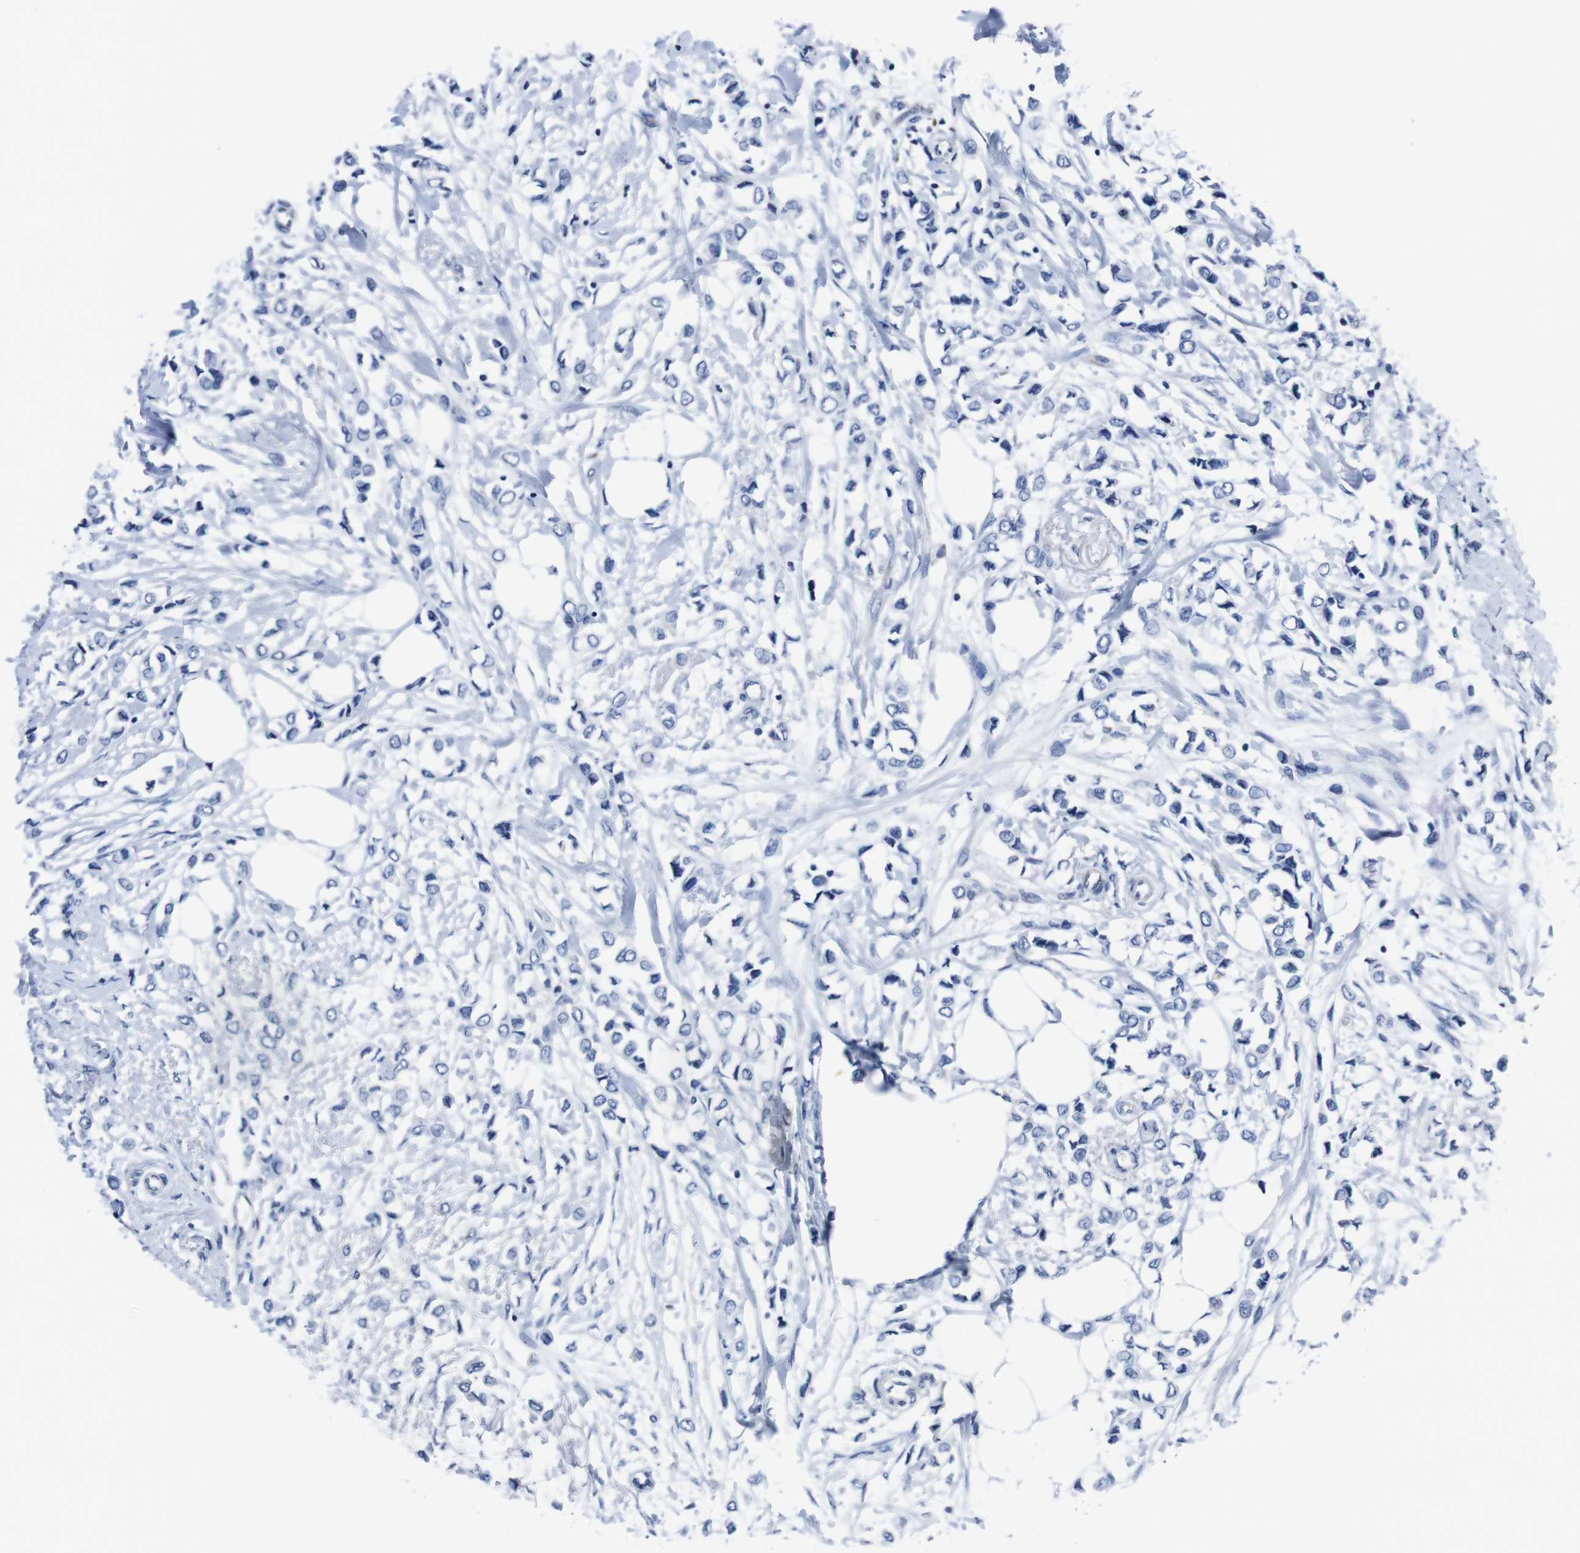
{"staining": {"intensity": "negative", "quantity": "none", "location": "none"}, "tissue": "breast cancer", "cell_type": "Tumor cells", "image_type": "cancer", "snomed": [{"axis": "morphology", "description": "Lobular carcinoma"}, {"axis": "topography", "description": "Breast"}], "caption": "Immunohistochemistry micrograph of neoplastic tissue: human breast lobular carcinoma stained with DAB exhibits no significant protein positivity in tumor cells.", "gene": "EIF4A1", "patient": {"sex": "female", "age": 51}}